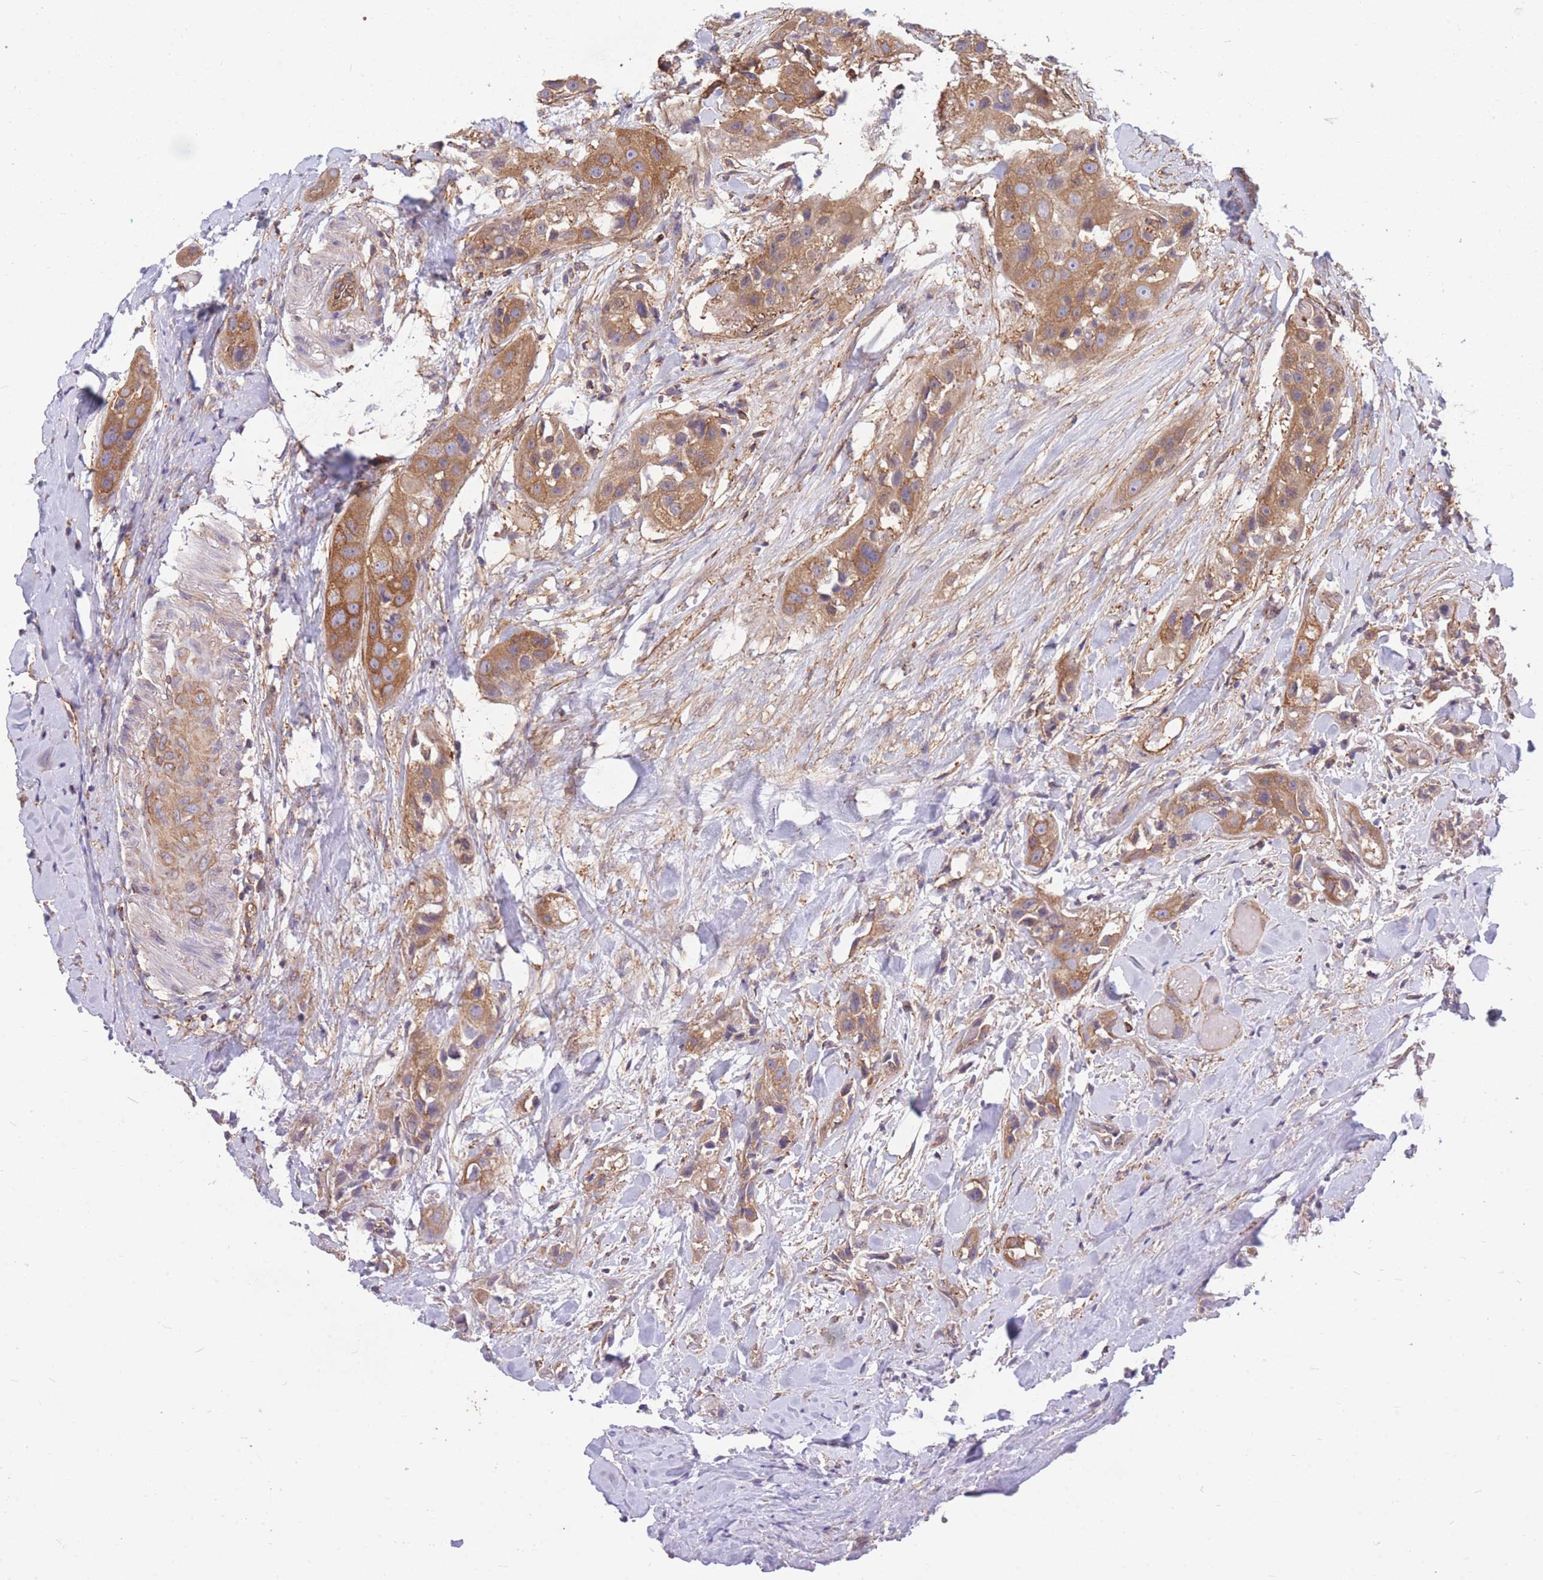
{"staining": {"intensity": "moderate", "quantity": ">75%", "location": "cytoplasmic/membranous"}, "tissue": "head and neck cancer", "cell_type": "Tumor cells", "image_type": "cancer", "snomed": [{"axis": "morphology", "description": "Normal tissue, NOS"}, {"axis": "morphology", "description": "Squamous cell carcinoma, NOS"}, {"axis": "topography", "description": "Skeletal muscle"}, {"axis": "topography", "description": "Head-Neck"}], "caption": "Moderate cytoplasmic/membranous positivity for a protein is seen in approximately >75% of tumor cells of head and neck cancer (squamous cell carcinoma) using immunohistochemistry.", "gene": "GGA1", "patient": {"sex": "male", "age": 51}}